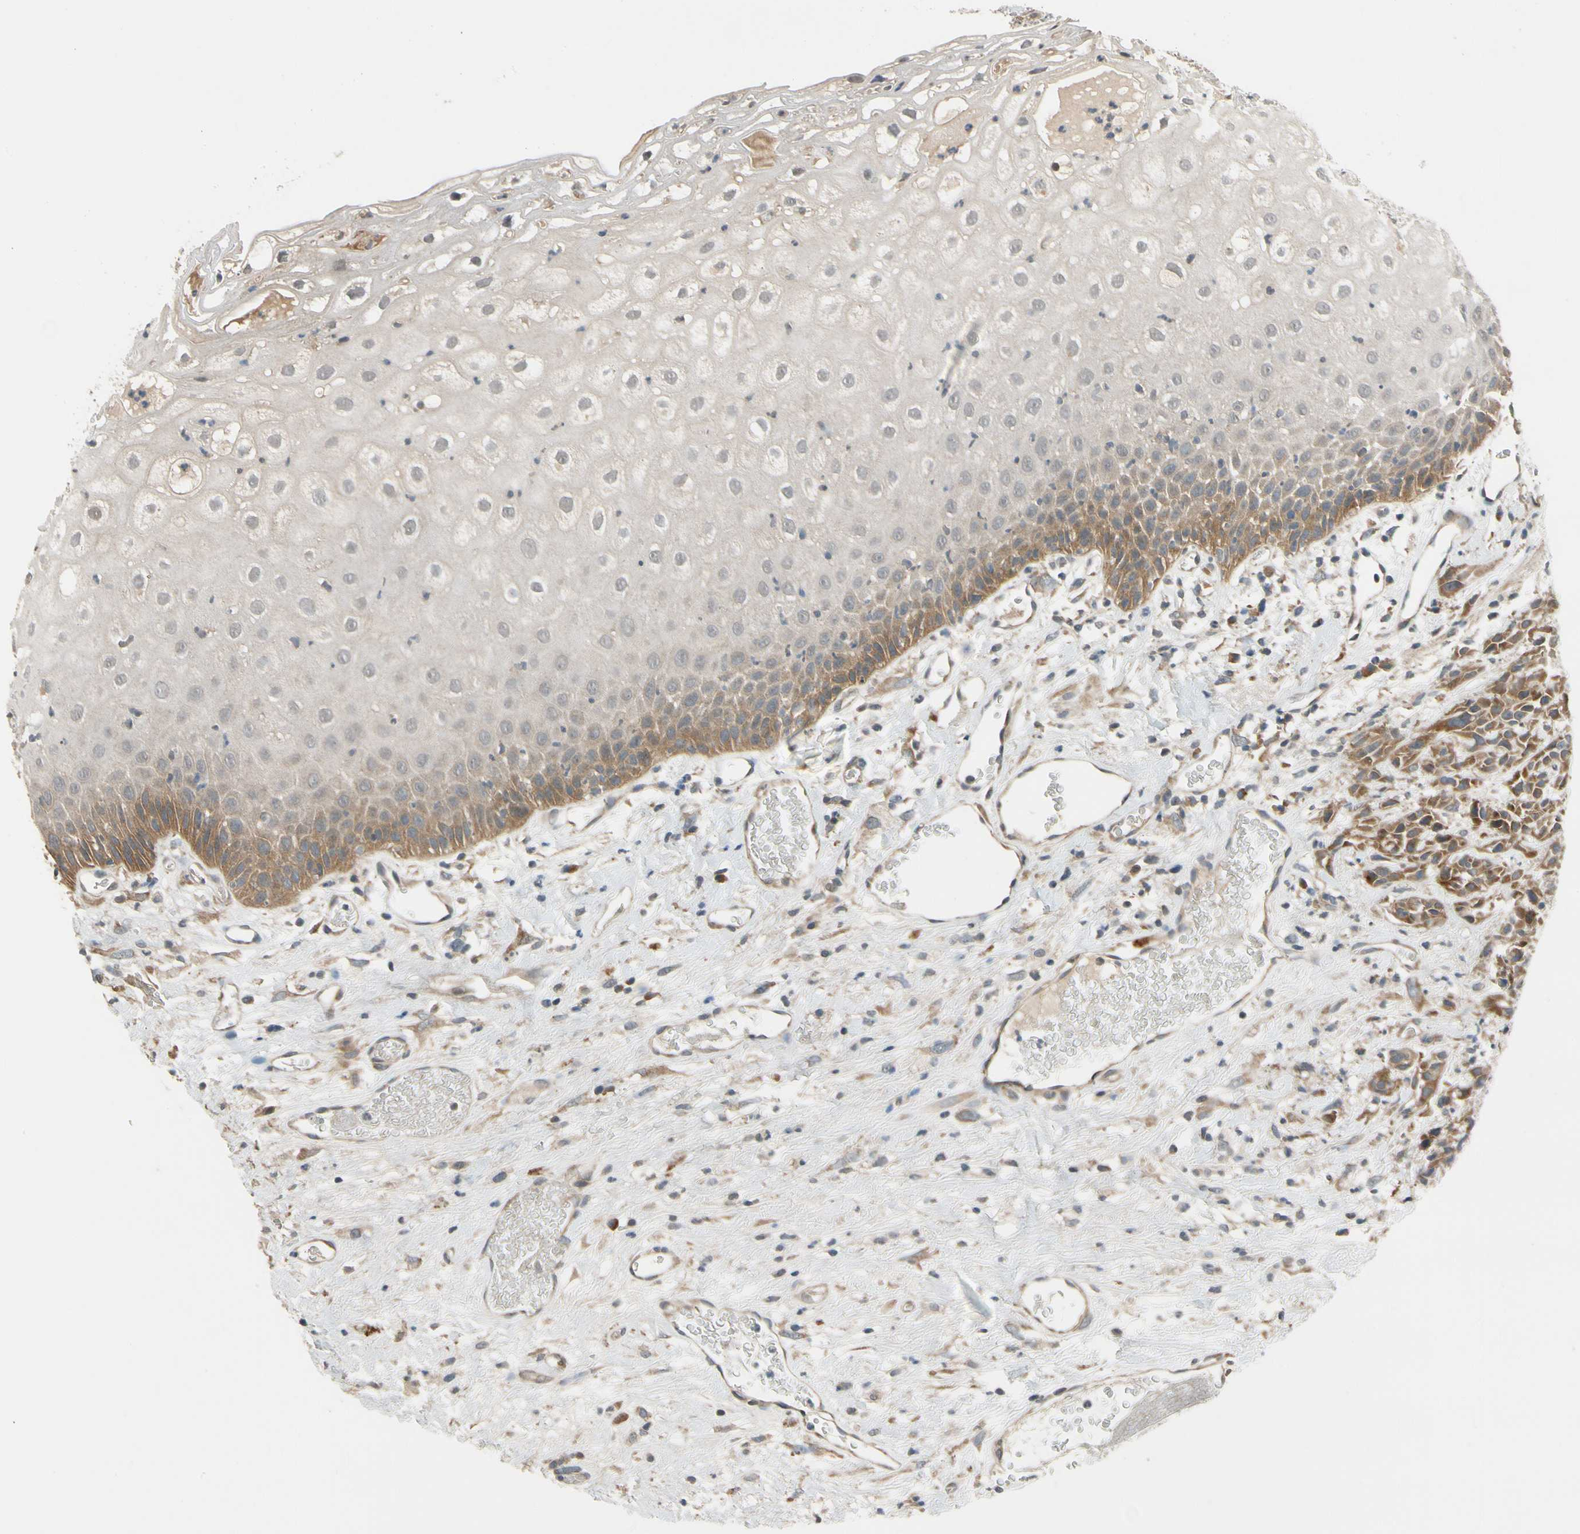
{"staining": {"intensity": "moderate", "quantity": ">75%", "location": "cytoplasmic/membranous"}, "tissue": "head and neck cancer", "cell_type": "Tumor cells", "image_type": "cancer", "snomed": [{"axis": "morphology", "description": "Normal tissue, NOS"}, {"axis": "morphology", "description": "Squamous cell carcinoma, NOS"}, {"axis": "topography", "description": "Cartilage tissue"}, {"axis": "topography", "description": "Head-Neck"}], "caption": "There is medium levels of moderate cytoplasmic/membranous positivity in tumor cells of head and neck cancer, as demonstrated by immunohistochemical staining (brown color).", "gene": "MST1R", "patient": {"sex": "male", "age": 62}}